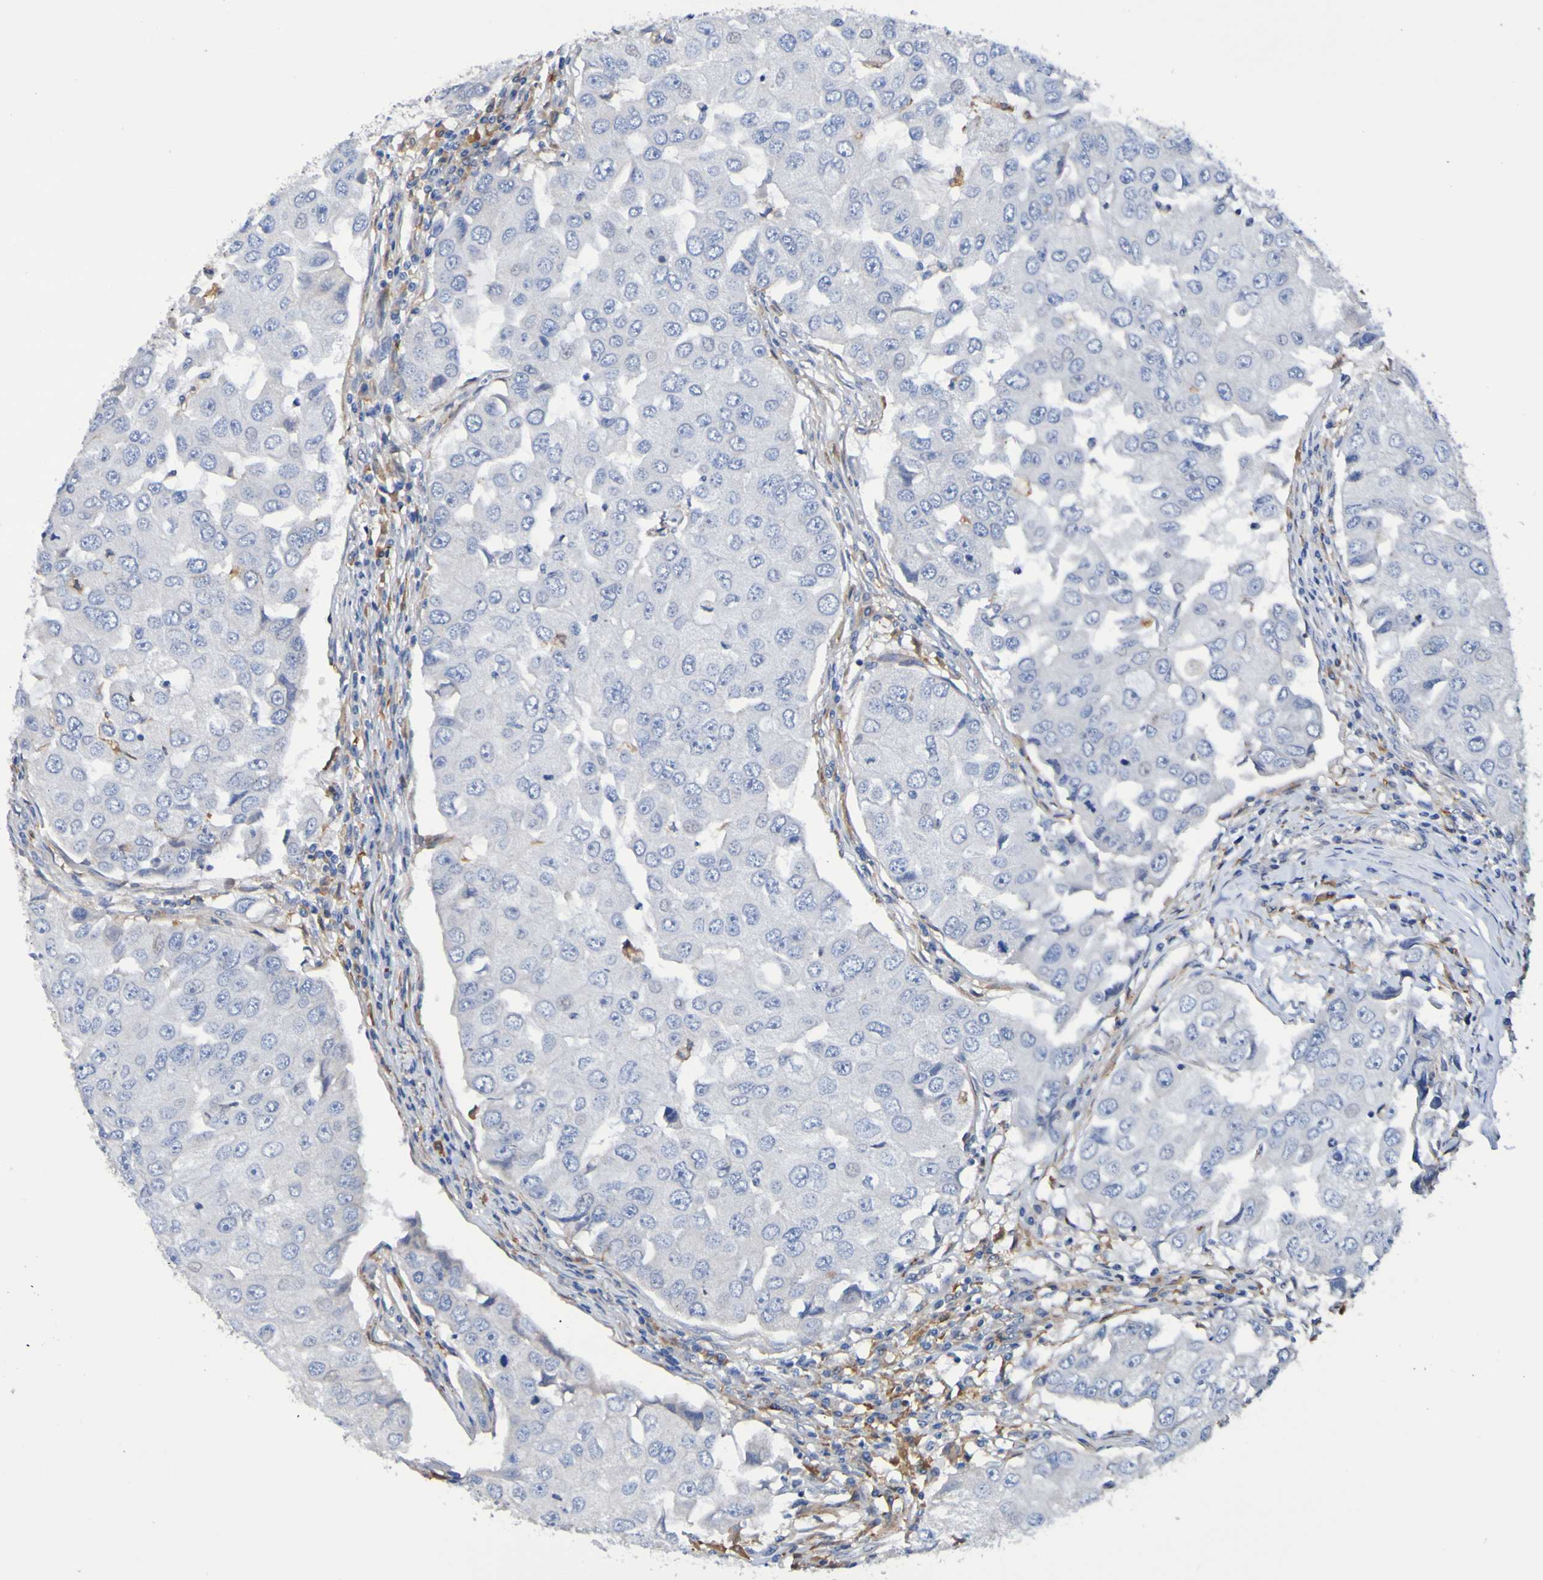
{"staining": {"intensity": "negative", "quantity": "none", "location": "none"}, "tissue": "breast cancer", "cell_type": "Tumor cells", "image_type": "cancer", "snomed": [{"axis": "morphology", "description": "Duct carcinoma"}, {"axis": "topography", "description": "Breast"}], "caption": "High power microscopy image of an IHC micrograph of intraductal carcinoma (breast), revealing no significant staining in tumor cells.", "gene": "METAP2", "patient": {"sex": "female", "age": 27}}